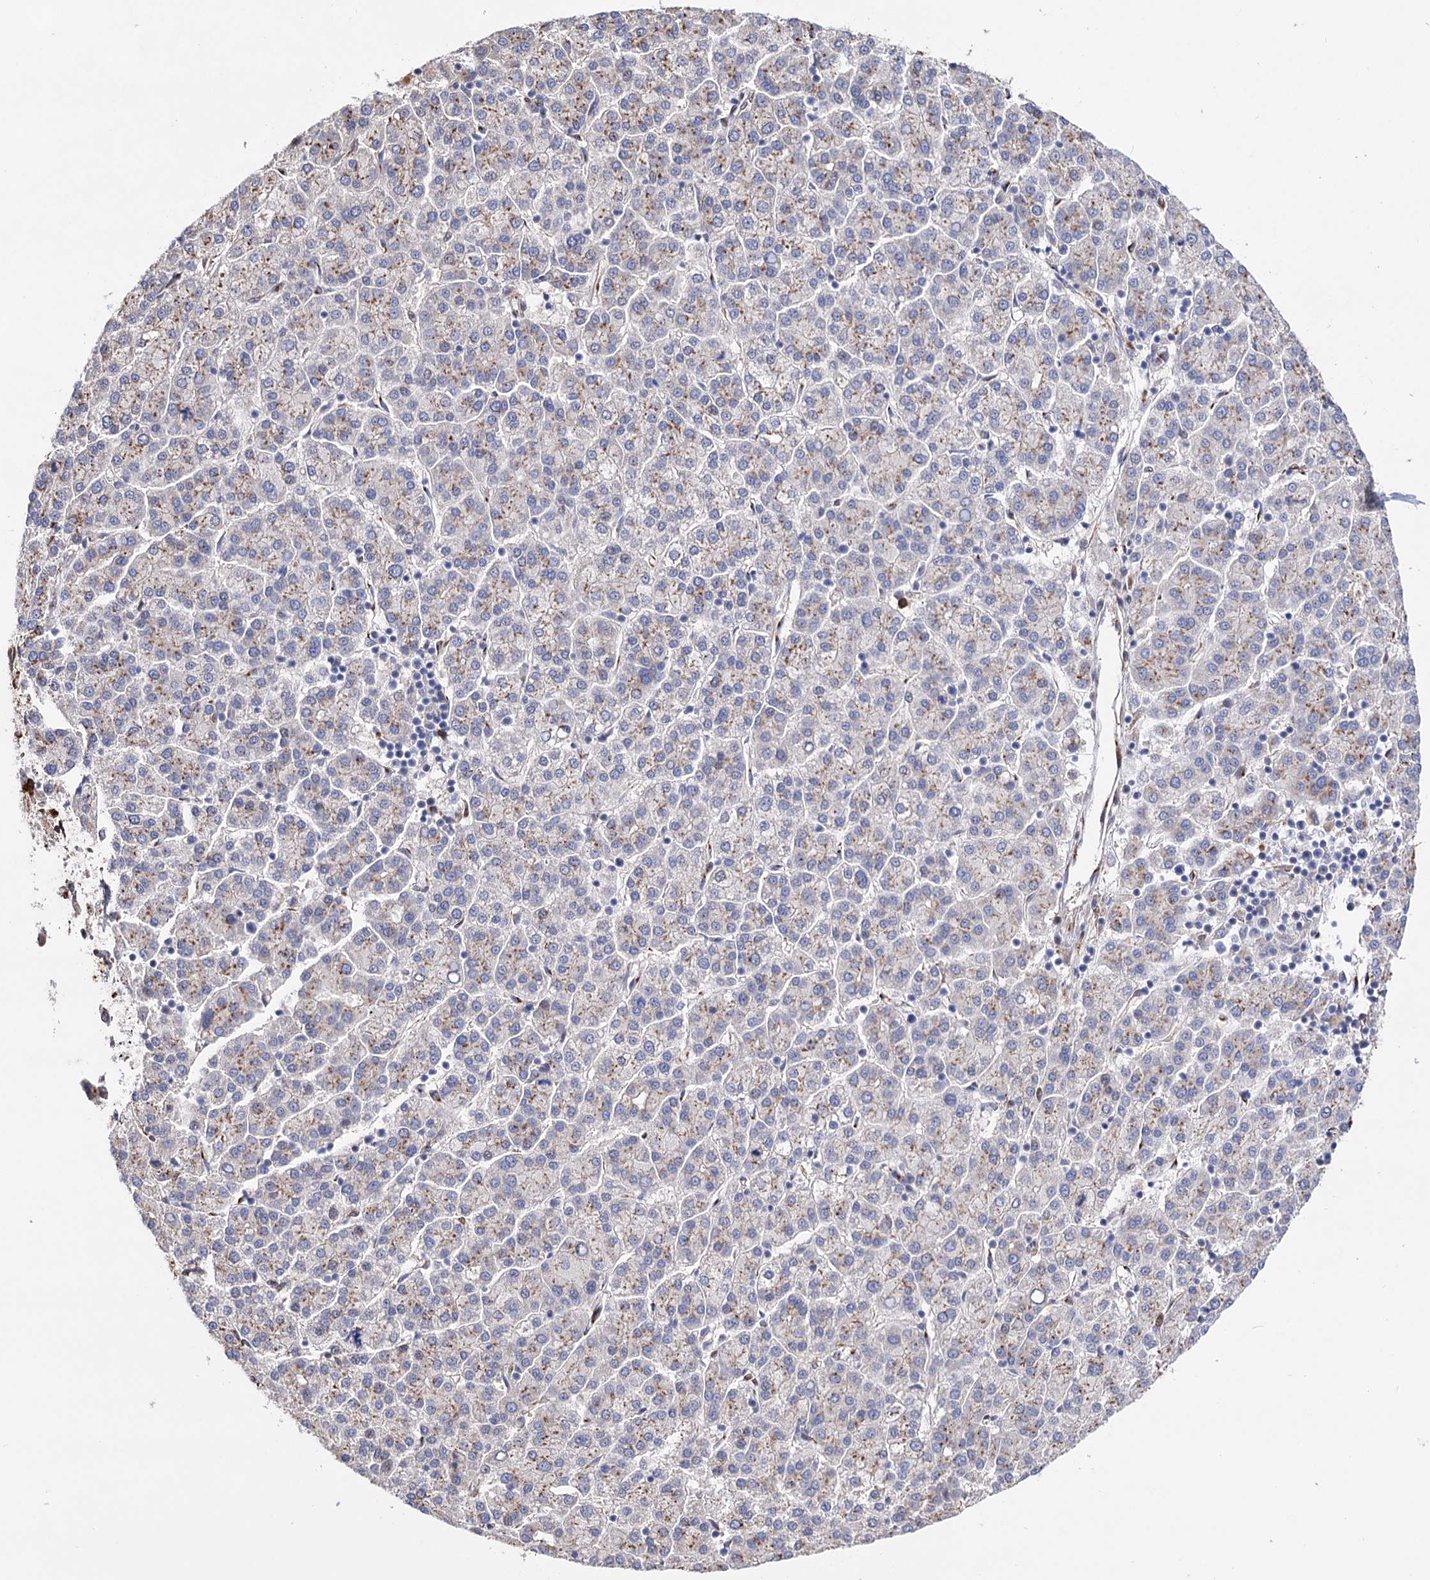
{"staining": {"intensity": "moderate", "quantity": "25%-75%", "location": "cytoplasmic/membranous"}, "tissue": "liver cancer", "cell_type": "Tumor cells", "image_type": "cancer", "snomed": [{"axis": "morphology", "description": "Carcinoma, Hepatocellular, NOS"}, {"axis": "topography", "description": "Liver"}], "caption": "This image demonstrates liver cancer stained with IHC to label a protein in brown. The cytoplasmic/membranous of tumor cells show moderate positivity for the protein. Nuclei are counter-stained blue.", "gene": "C11orf96", "patient": {"sex": "female", "age": 58}}